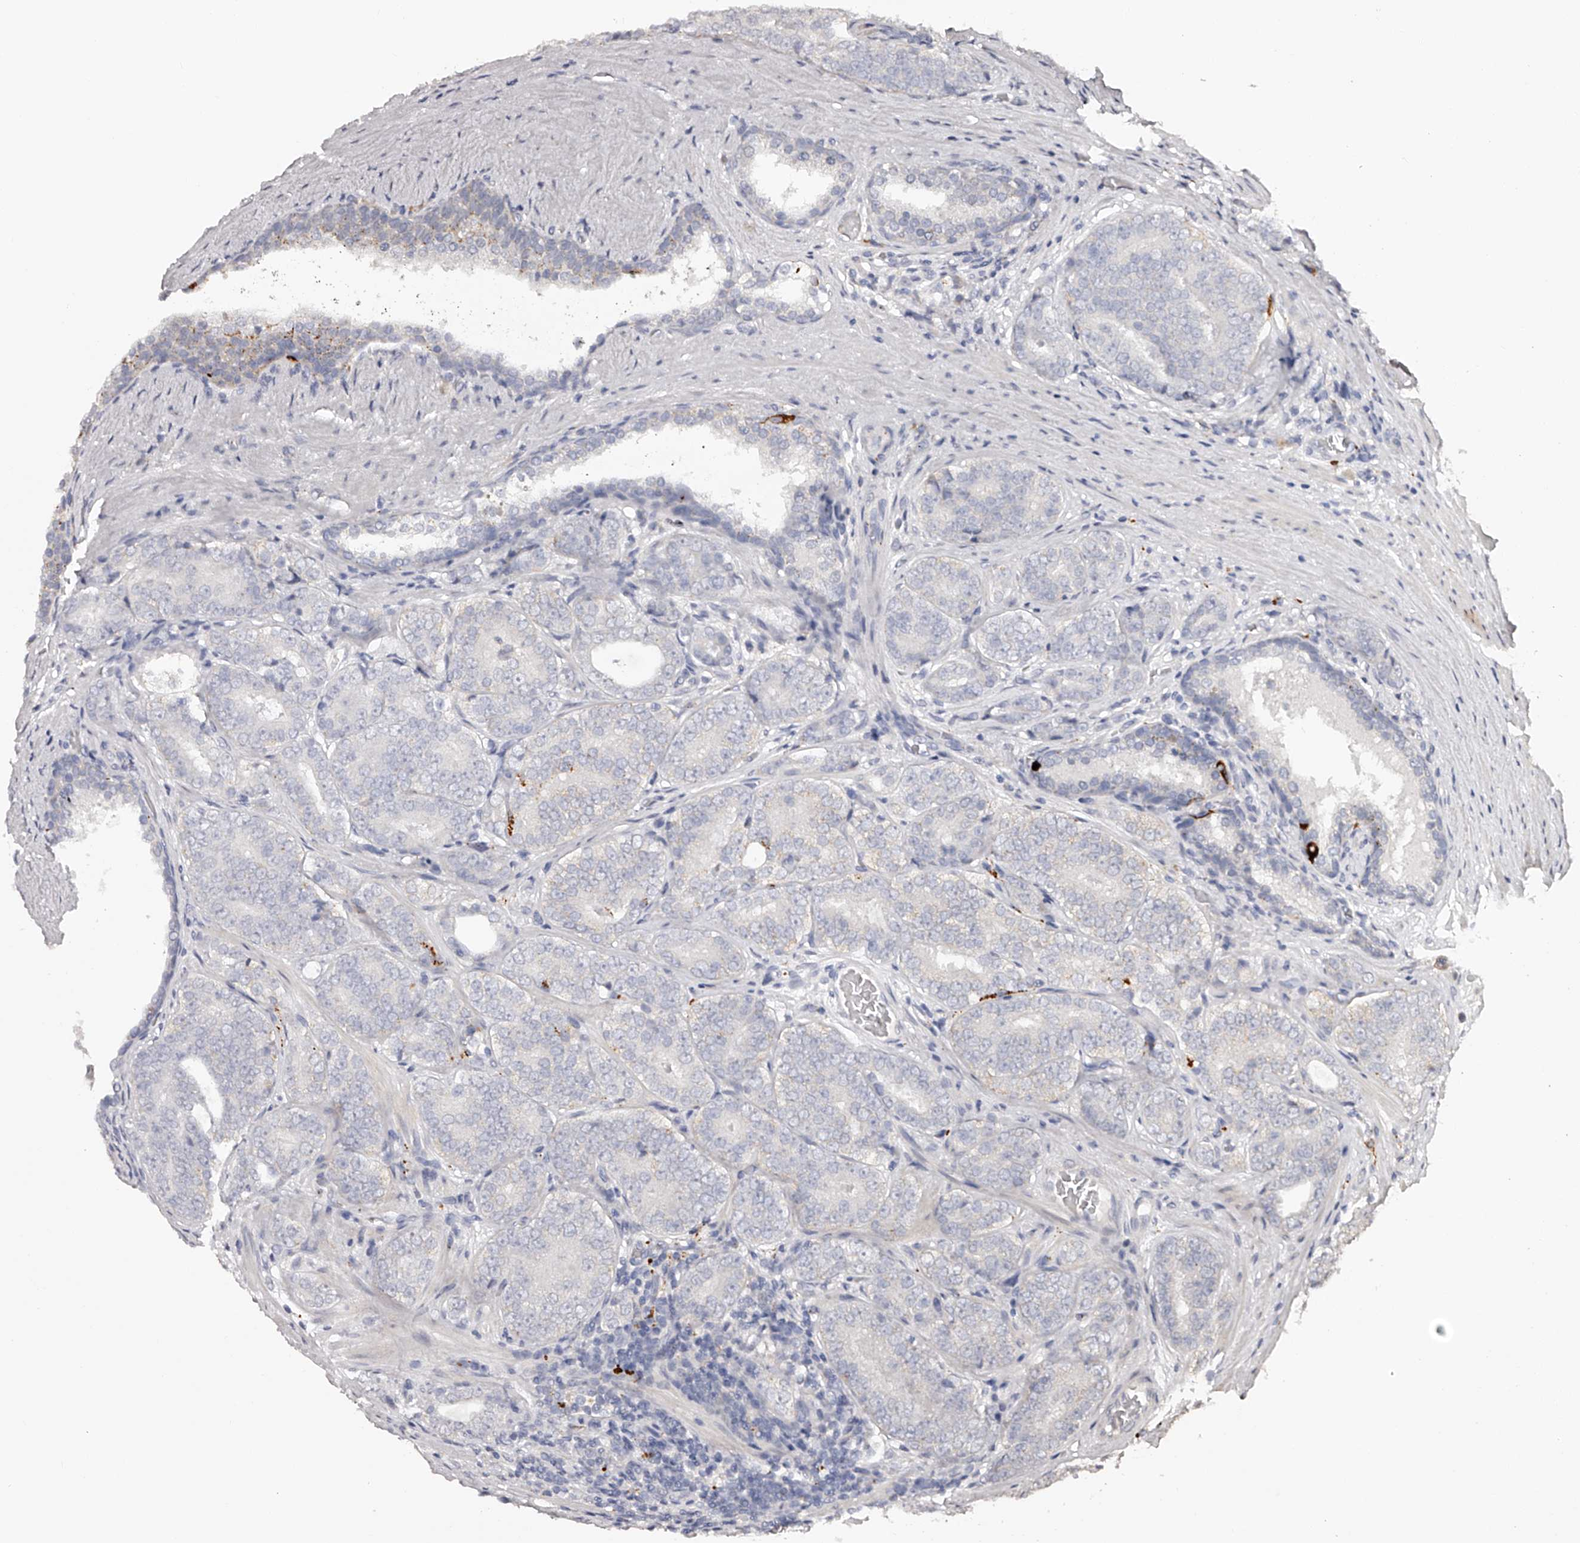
{"staining": {"intensity": "negative", "quantity": "none", "location": "none"}, "tissue": "prostate cancer", "cell_type": "Tumor cells", "image_type": "cancer", "snomed": [{"axis": "morphology", "description": "Adenocarcinoma, High grade"}, {"axis": "topography", "description": "Prostate"}], "caption": "This is a micrograph of immunohistochemistry (IHC) staining of prostate cancer (adenocarcinoma (high-grade)), which shows no expression in tumor cells.", "gene": "SLC35D3", "patient": {"sex": "male", "age": 56}}